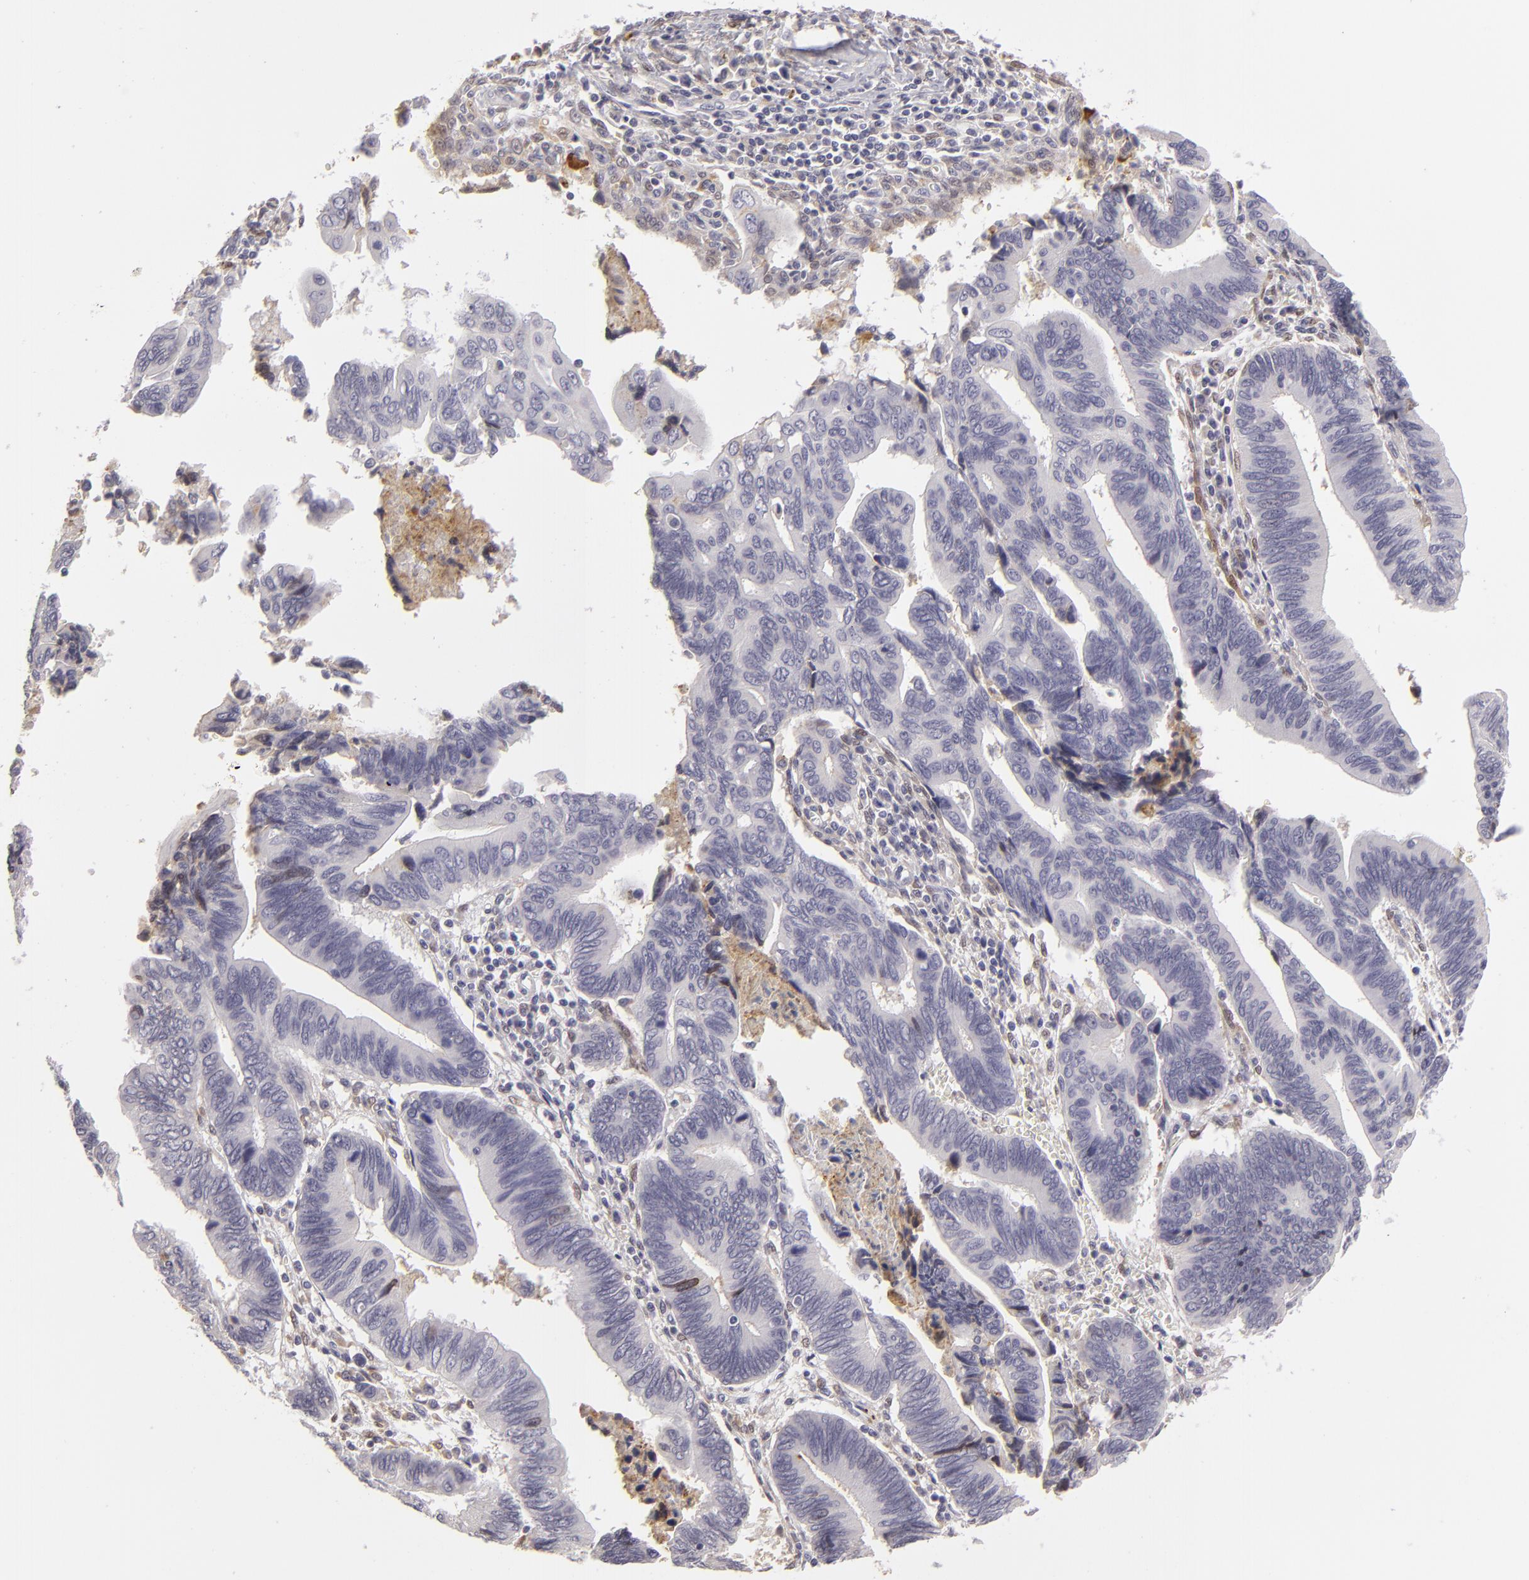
{"staining": {"intensity": "negative", "quantity": "none", "location": "none"}, "tissue": "pancreatic cancer", "cell_type": "Tumor cells", "image_type": "cancer", "snomed": [{"axis": "morphology", "description": "Adenocarcinoma, NOS"}, {"axis": "topography", "description": "Pancreas"}], "caption": "This is an immunohistochemistry image of human adenocarcinoma (pancreatic). There is no expression in tumor cells.", "gene": "EFS", "patient": {"sex": "female", "age": 70}}